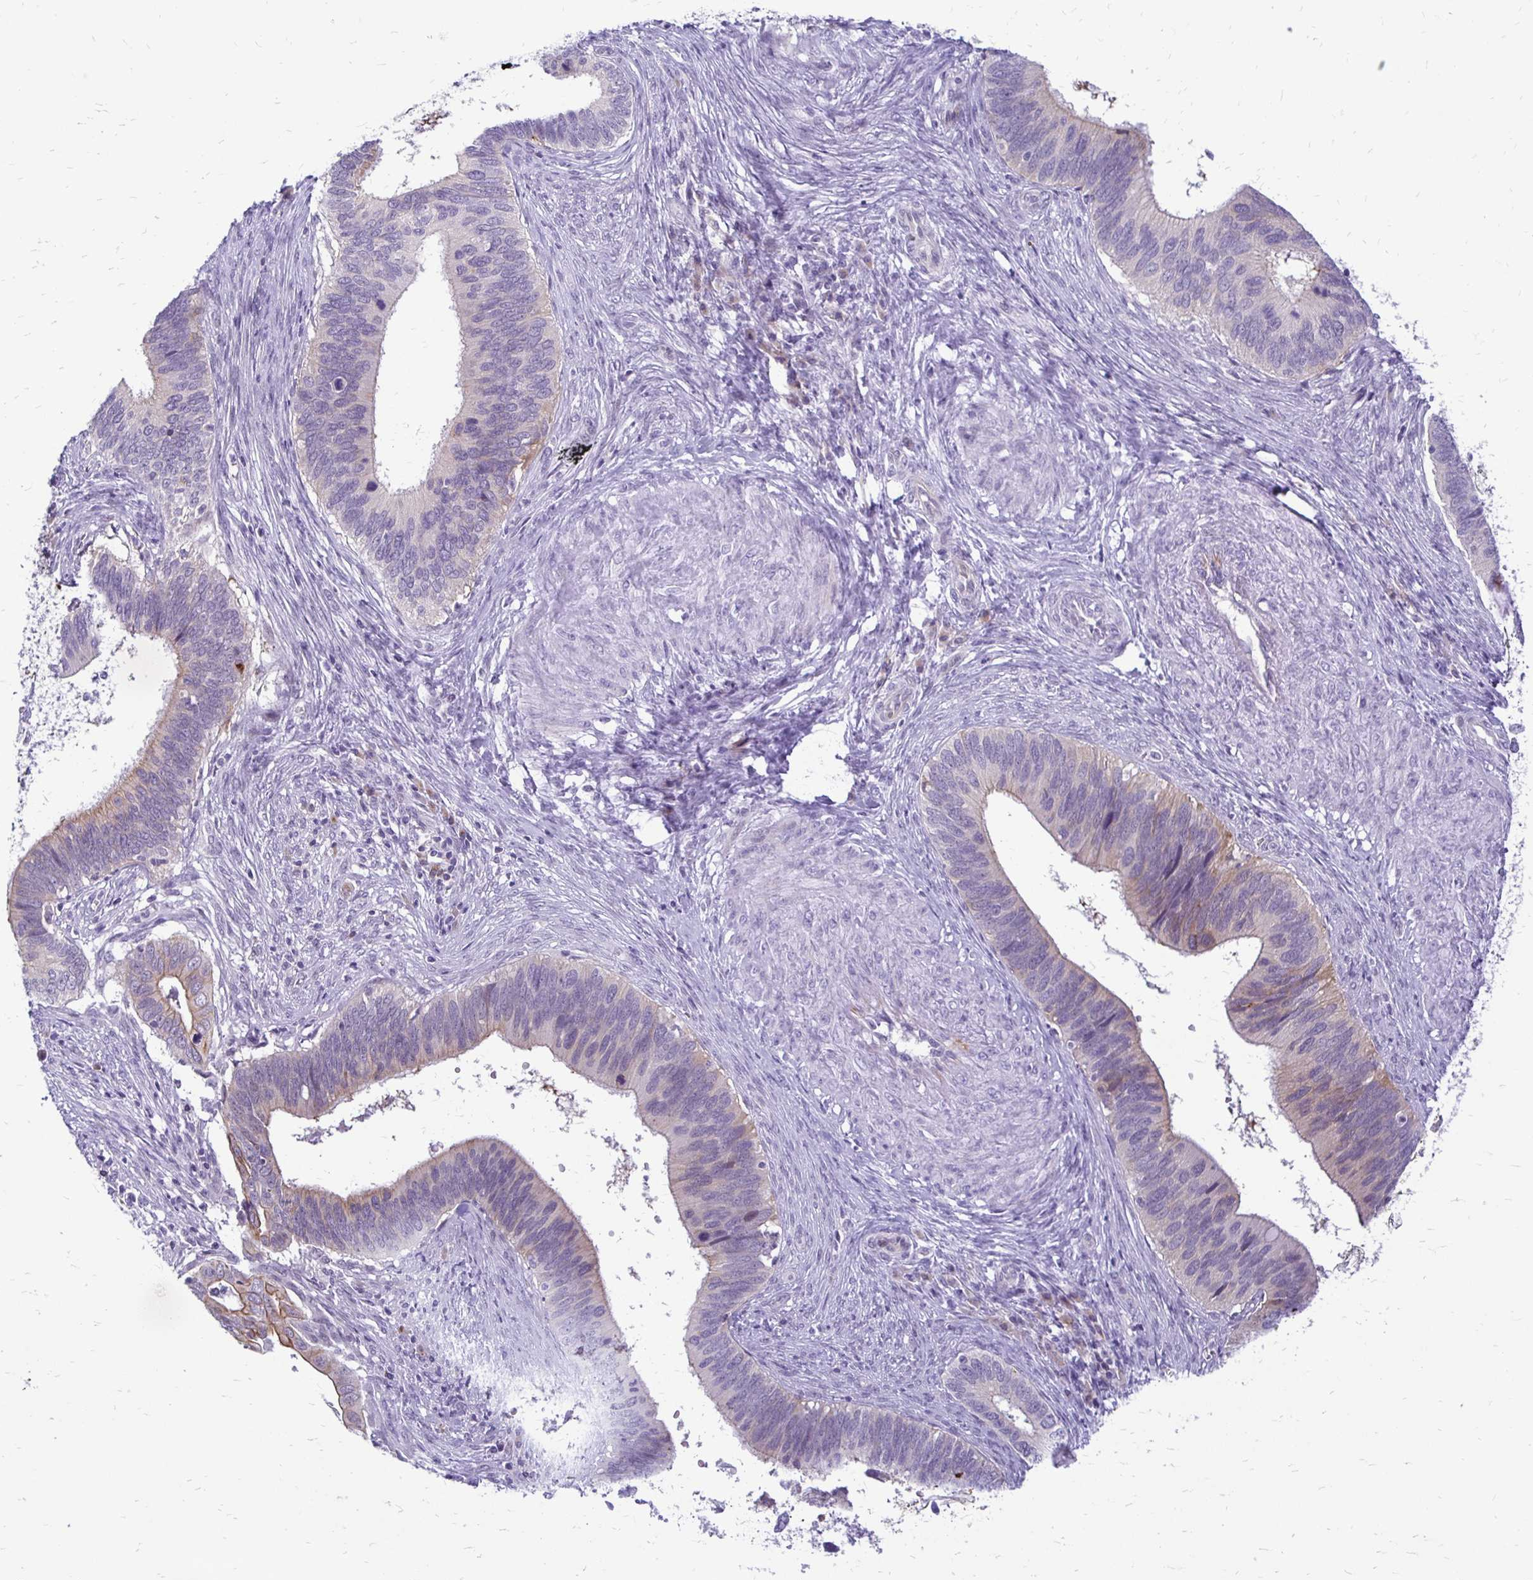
{"staining": {"intensity": "moderate", "quantity": "<25%", "location": "cytoplasmic/membranous"}, "tissue": "cervical cancer", "cell_type": "Tumor cells", "image_type": "cancer", "snomed": [{"axis": "morphology", "description": "Adenocarcinoma, NOS"}, {"axis": "topography", "description": "Cervix"}], "caption": "Immunohistochemistry of cervical cancer shows low levels of moderate cytoplasmic/membranous expression in about <25% of tumor cells. The staining is performed using DAB brown chromogen to label protein expression. The nuclei are counter-stained blue using hematoxylin.", "gene": "EPYC", "patient": {"sex": "female", "age": 42}}